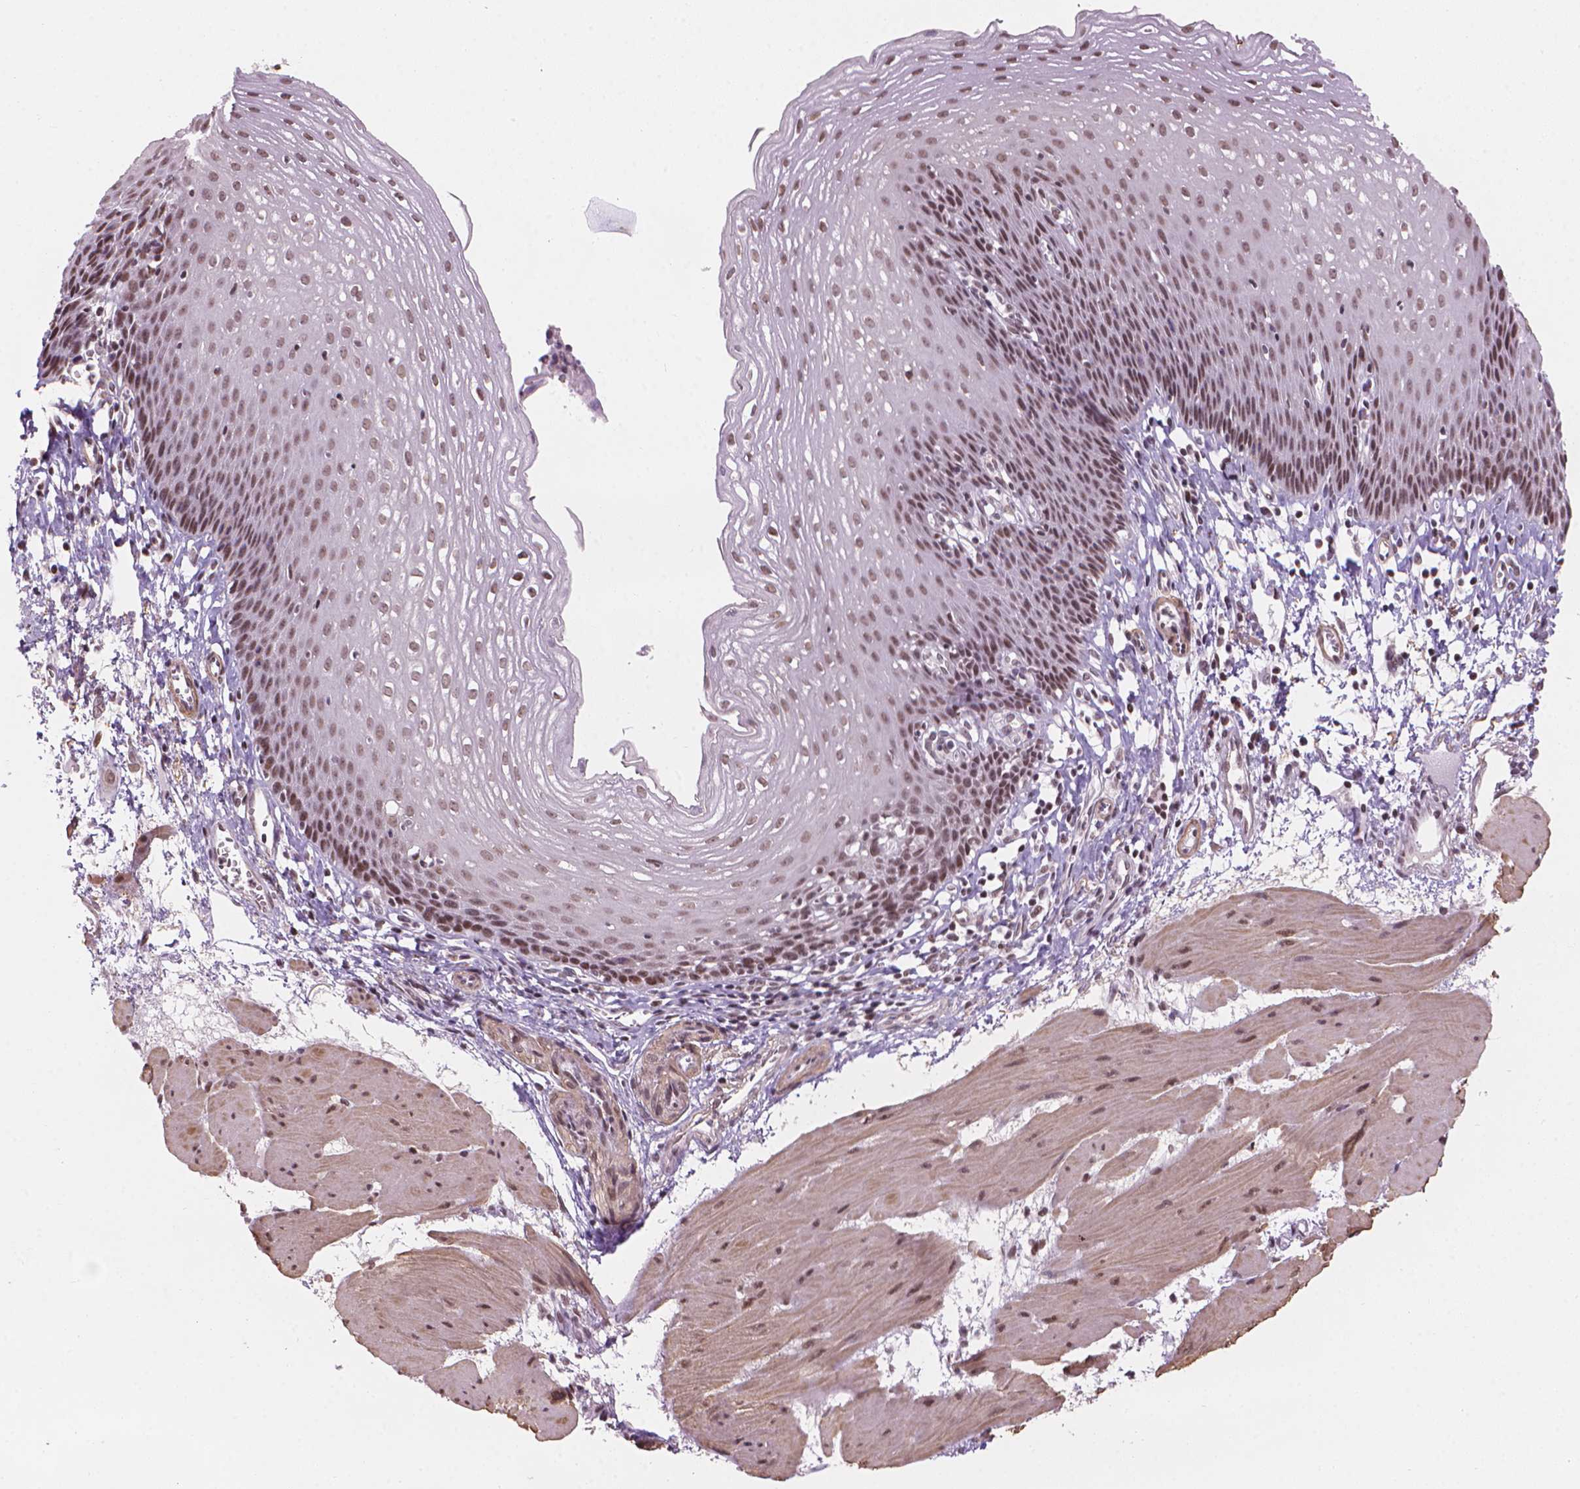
{"staining": {"intensity": "moderate", "quantity": ">75%", "location": "nuclear"}, "tissue": "esophagus", "cell_type": "Squamous epithelial cells", "image_type": "normal", "snomed": [{"axis": "morphology", "description": "Normal tissue, NOS"}, {"axis": "topography", "description": "Esophagus"}], "caption": "Immunohistochemical staining of benign esophagus shows >75% levels of moderate nuclear protein expression in about >75% of squamous epithelial cells.", "gene": "HOXD4", "patient": {"sex": "female", "age": 64}}